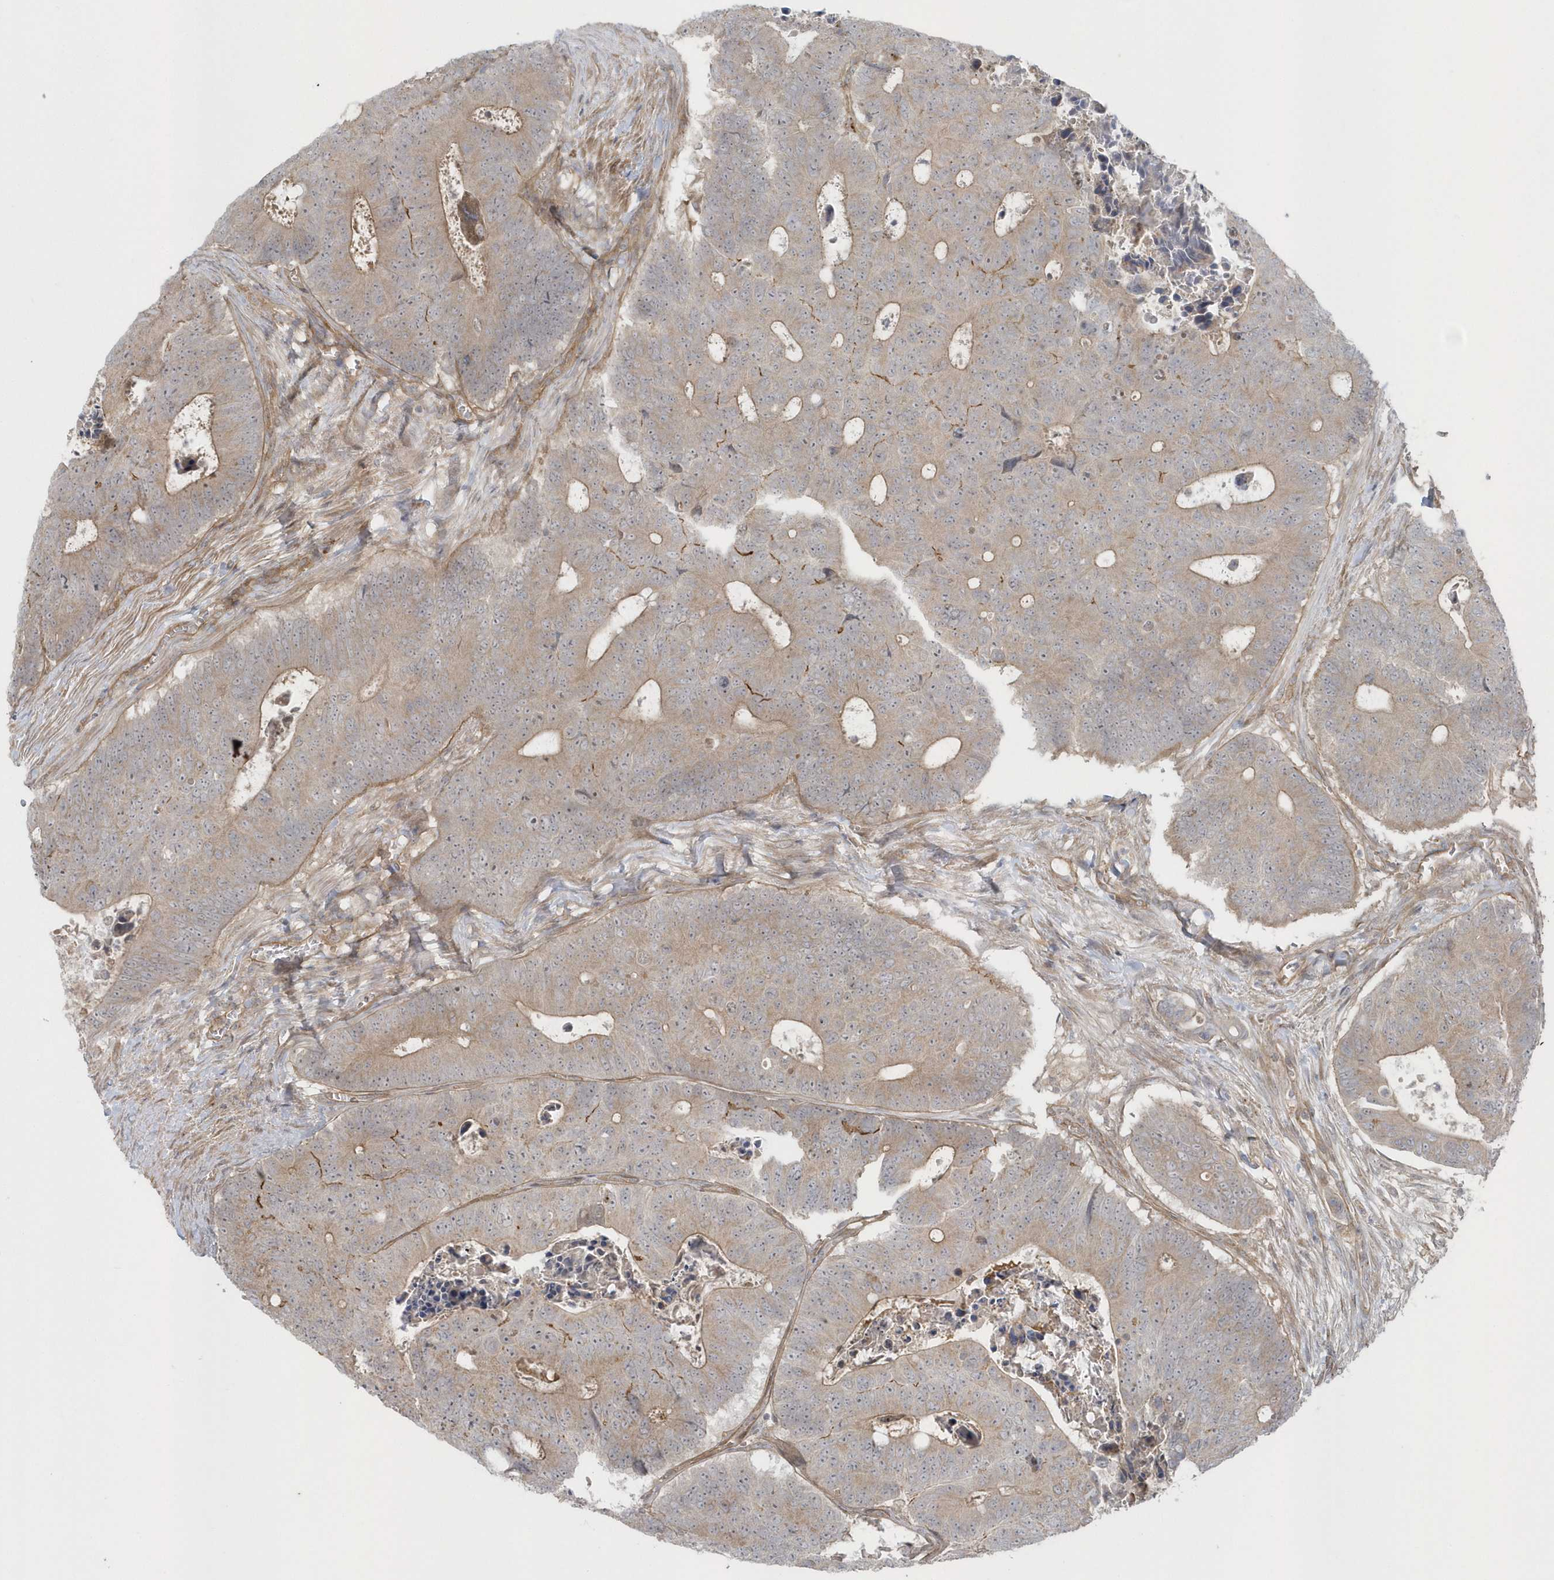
{"staining": {"intensity": "weak", "quantity": "25%-75%", "location": "cytoplasmic/membranous"}, "tissue": "colorectal cancer", "cell_type": "Tumor cells", "image_type": "cancer", "snomed": [{"axis": "morphology", "description": "Adenocarcinoma, NOS"}, {"axis": "topography", "description": "Colon"}], "caption": "Immunohistochemical staining of human colorectal adenocarcinoma demonstrates low levels of weak cytoplasmic/membranous positivity in about 25%-75% of tumor cells.", "gene": "ACTR1A", "patient": {"sex": "male", "age": 87}}